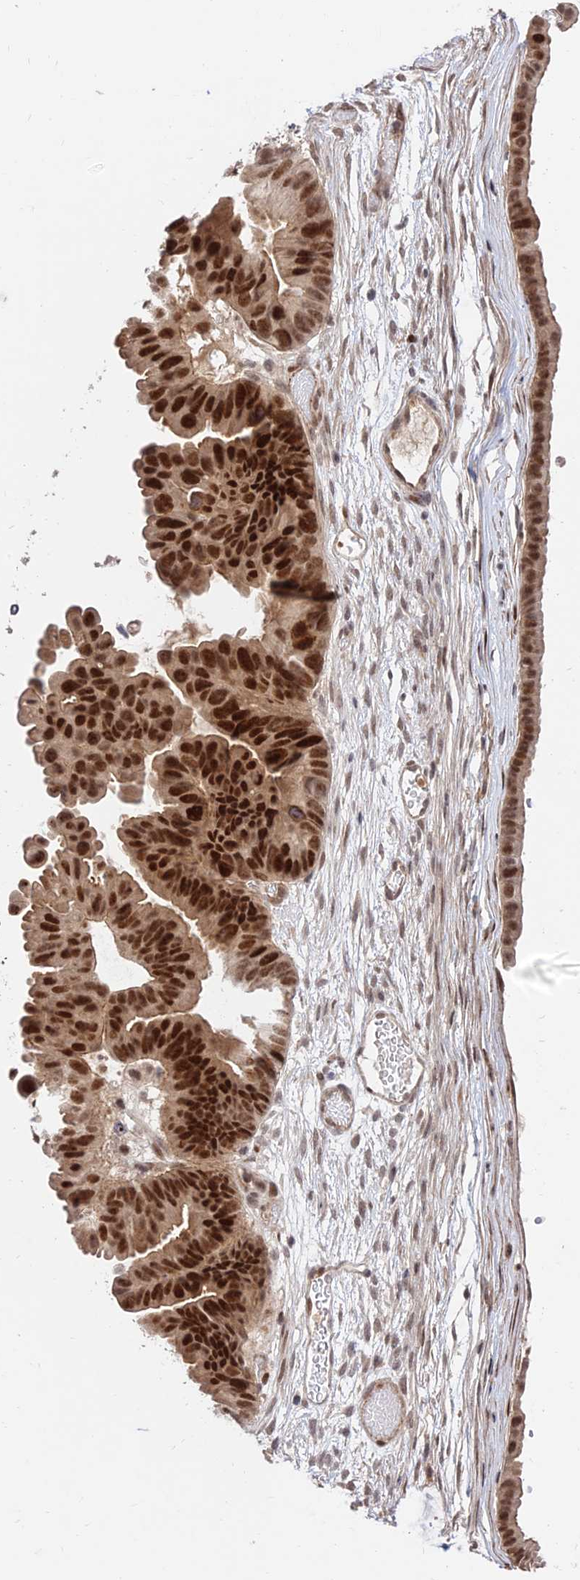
{"staining": {"intensity": "strong", "quantity": ">75%", "location": "nuclear"}, "tissue": "ovarian cancer", "cell_type": "Tumor cells", "image_type": "cancer", "snomed": [{"axis": "morphology", "description": "Cystadenocarcinoma, mucinous, NOS"}, {"axis": "topography", "description": "Ovary"}], "caption": "Immunohistochemistry image of neoplastic tissue: human ovarian cancer stained using immunohistochemistry (IHC) demonstrates high levels of strong protein expression localized specifically in the nuclear of tumor cells, appearing as a nuclear brown color.", "gene": "ZNF85", "patient": {"sex": "female", "age": 61}}